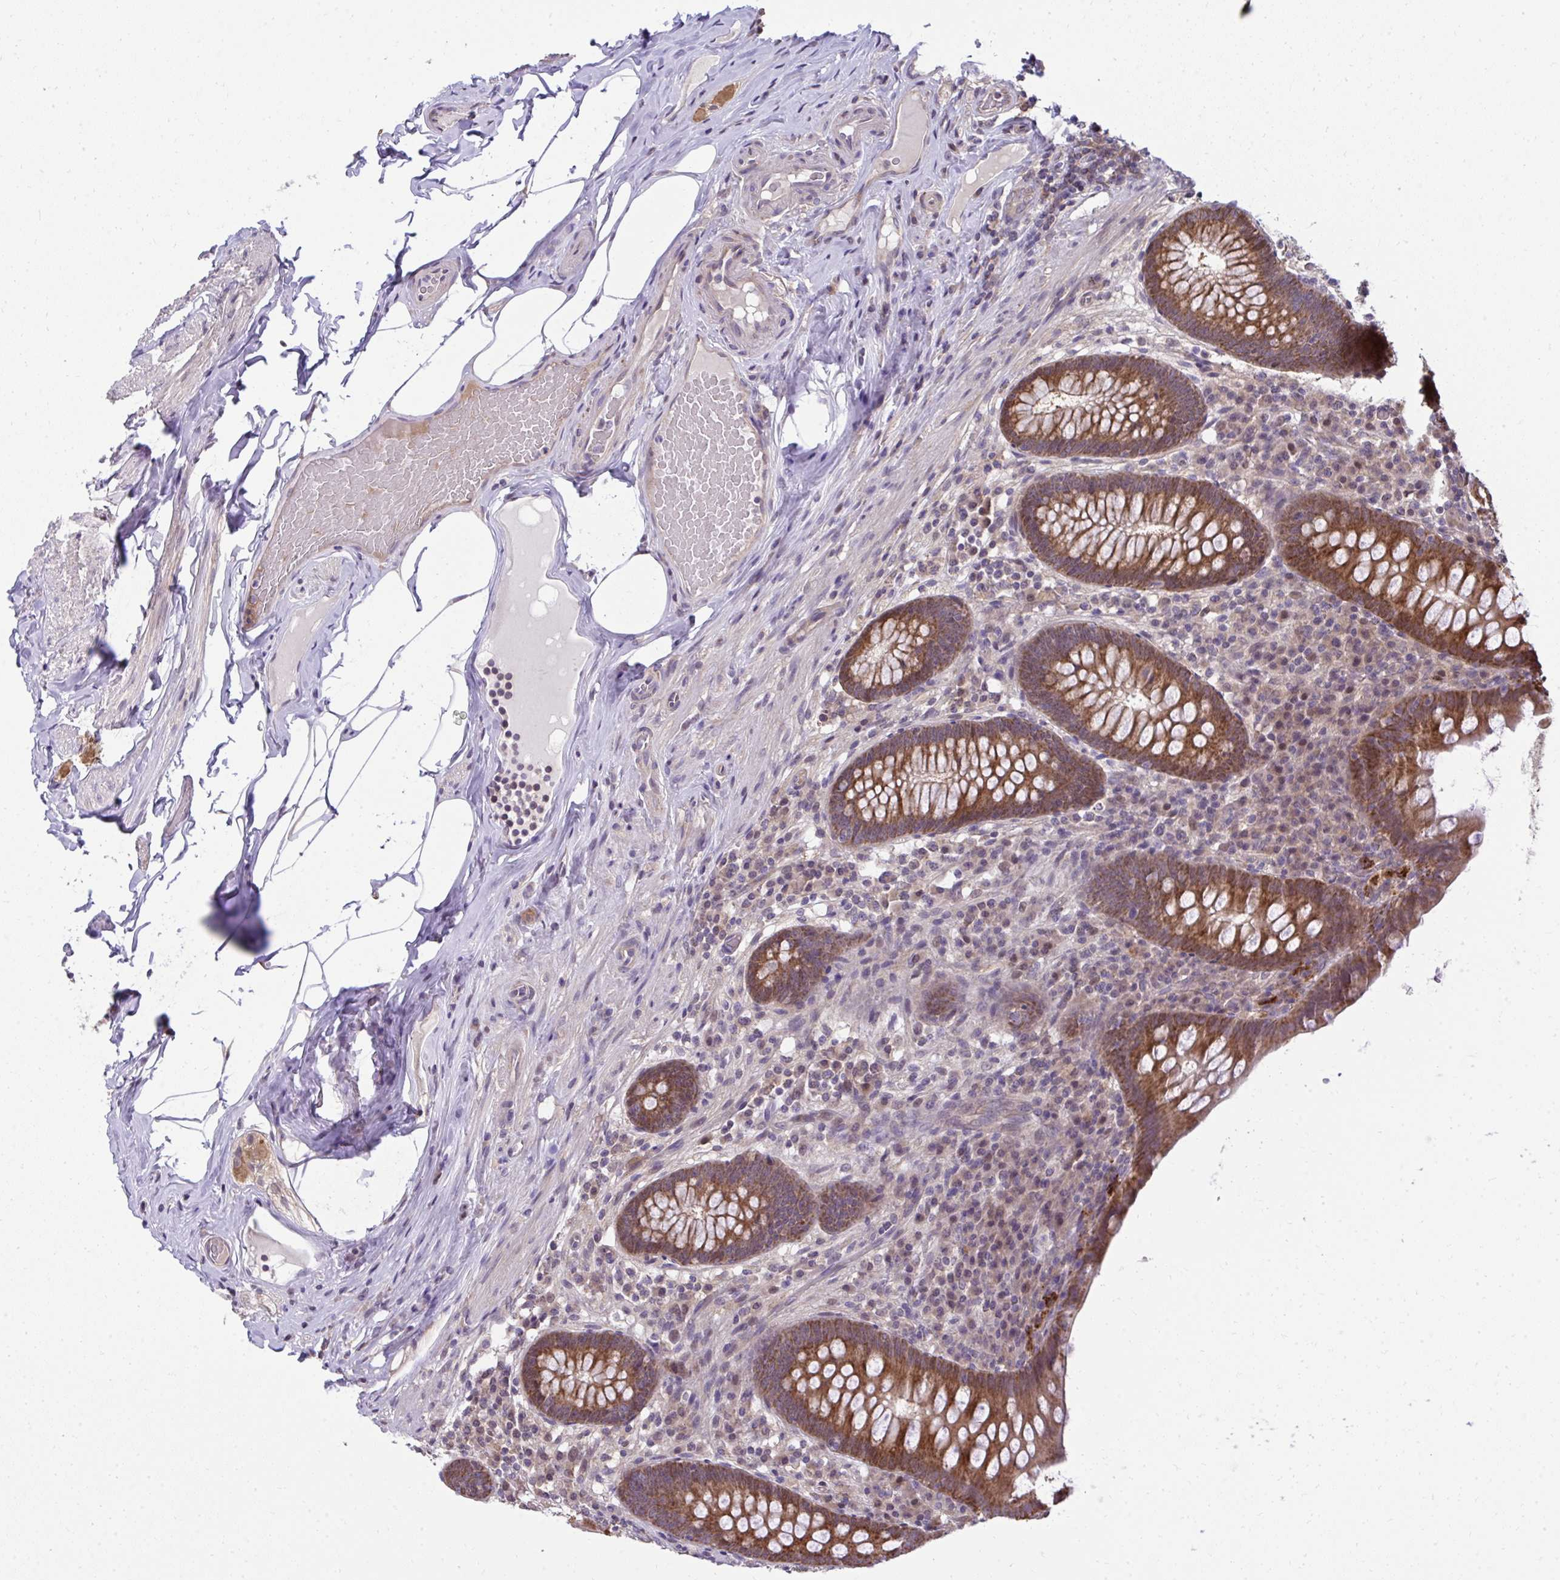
{"staining": {"intensity": "strong", "quantity": ">75%", "location": "cytoplasmic/membranous"}, "tissue": "appendix", "cell_type": "Glandular cells", "image_type": "normal", "snomed": [{"axis": "morphology", "description": "Normal tissue, NOS"}, {"axis": "topography", "description": "Appendix"}], "caption": "Glandular cells demonstrate high levels of strong cytoplasmic/membranous staining in approximately >75% of cells in benign human appendix.", "gene": "RDH14", "patient": {"sex": "male", "age": 71}}